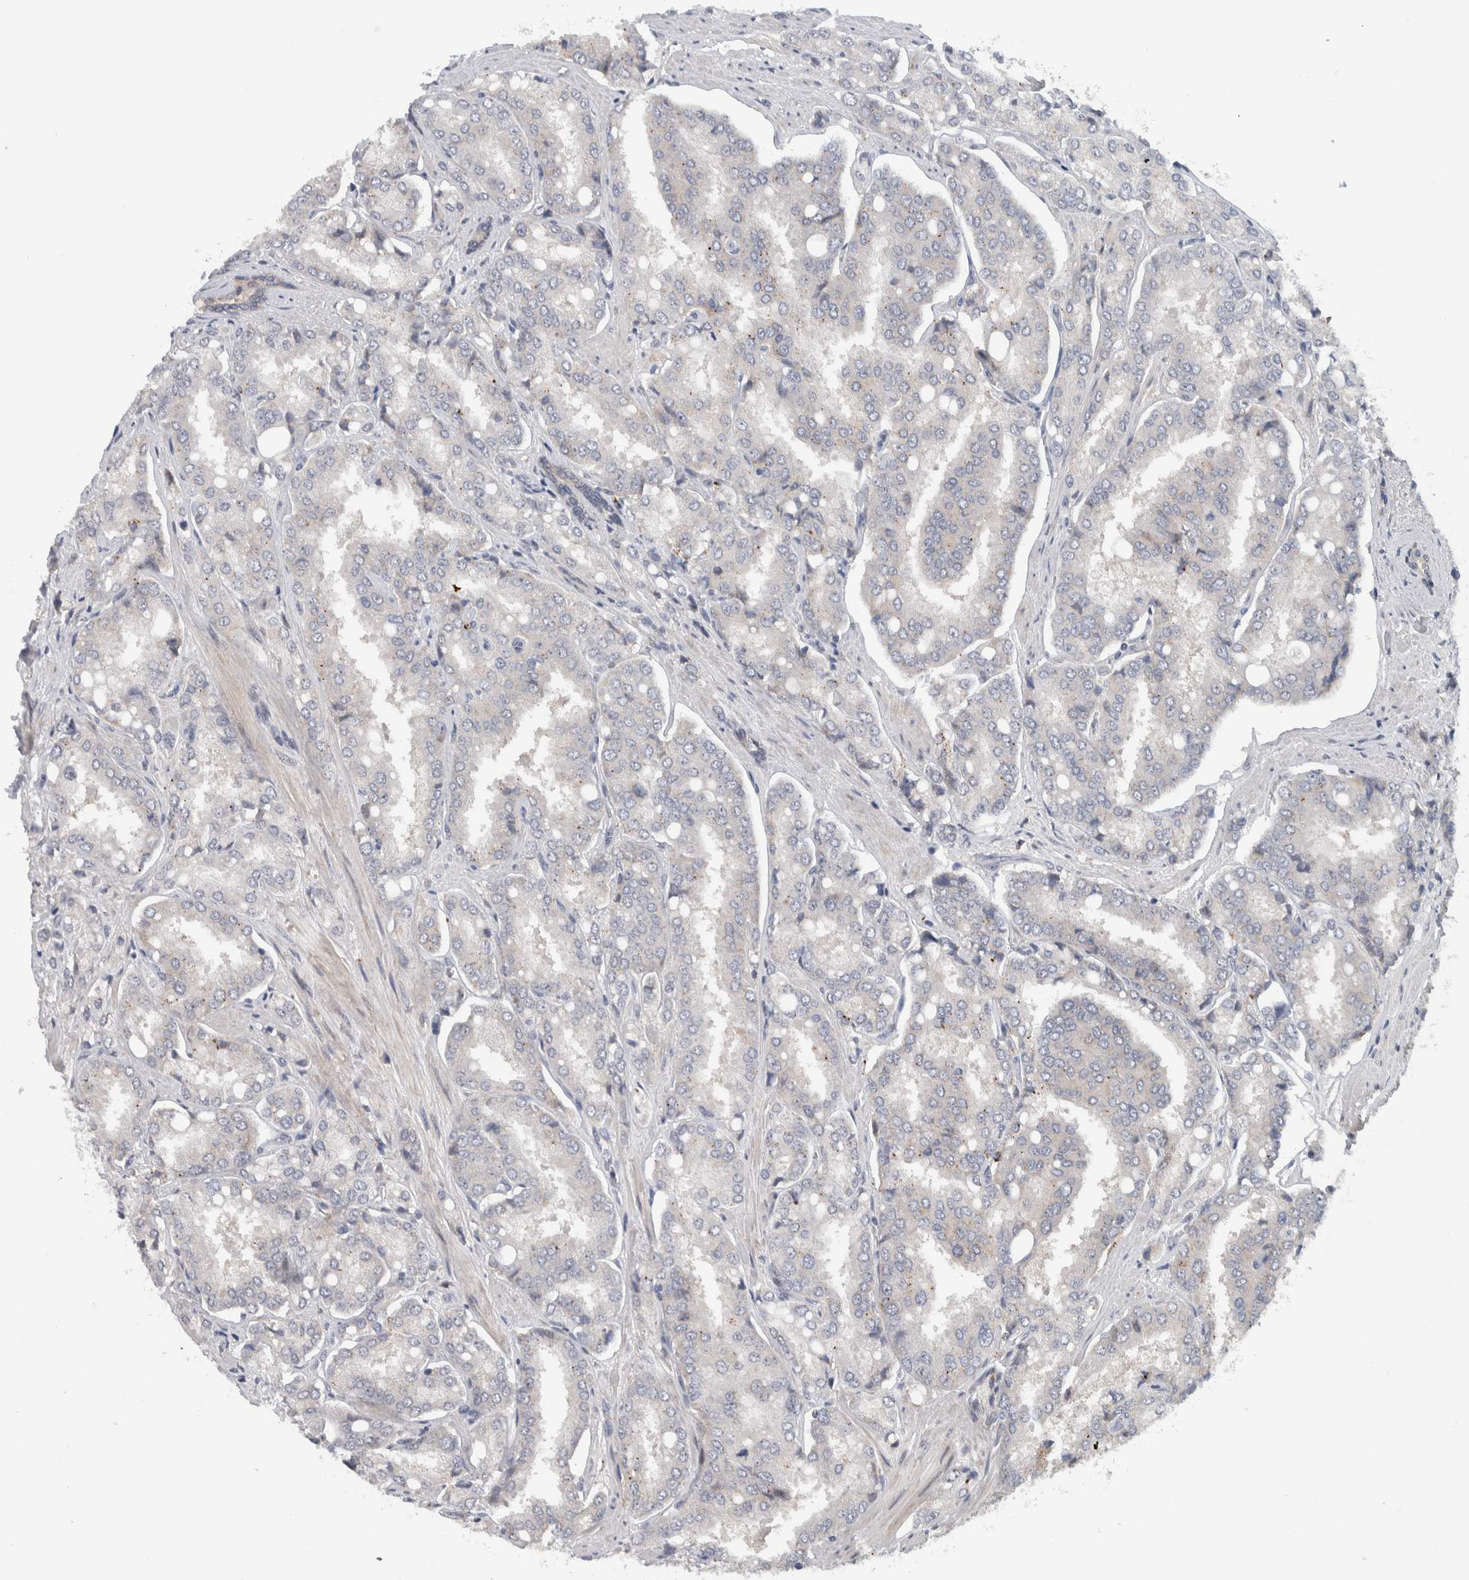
{"staining": {"intensity": "negative", "quantity": "none", "location": "none"}, "tissue": "prostate cancer", "cell_type": "Tumor cells", "image_type": "cancer", "snomed": [{"axis": "morphology", "description": "Adenocarcinoma, High grade"}, {"axis": "topography", "description": "Prostate"}], "caption": "A histopathology image of prostate high-grade adenocarcinoma stained for a protein demonstrates no brown staining in tumor cells.", "gene": "PRRG4", "patient": {"sex": "male", "age": 50}}